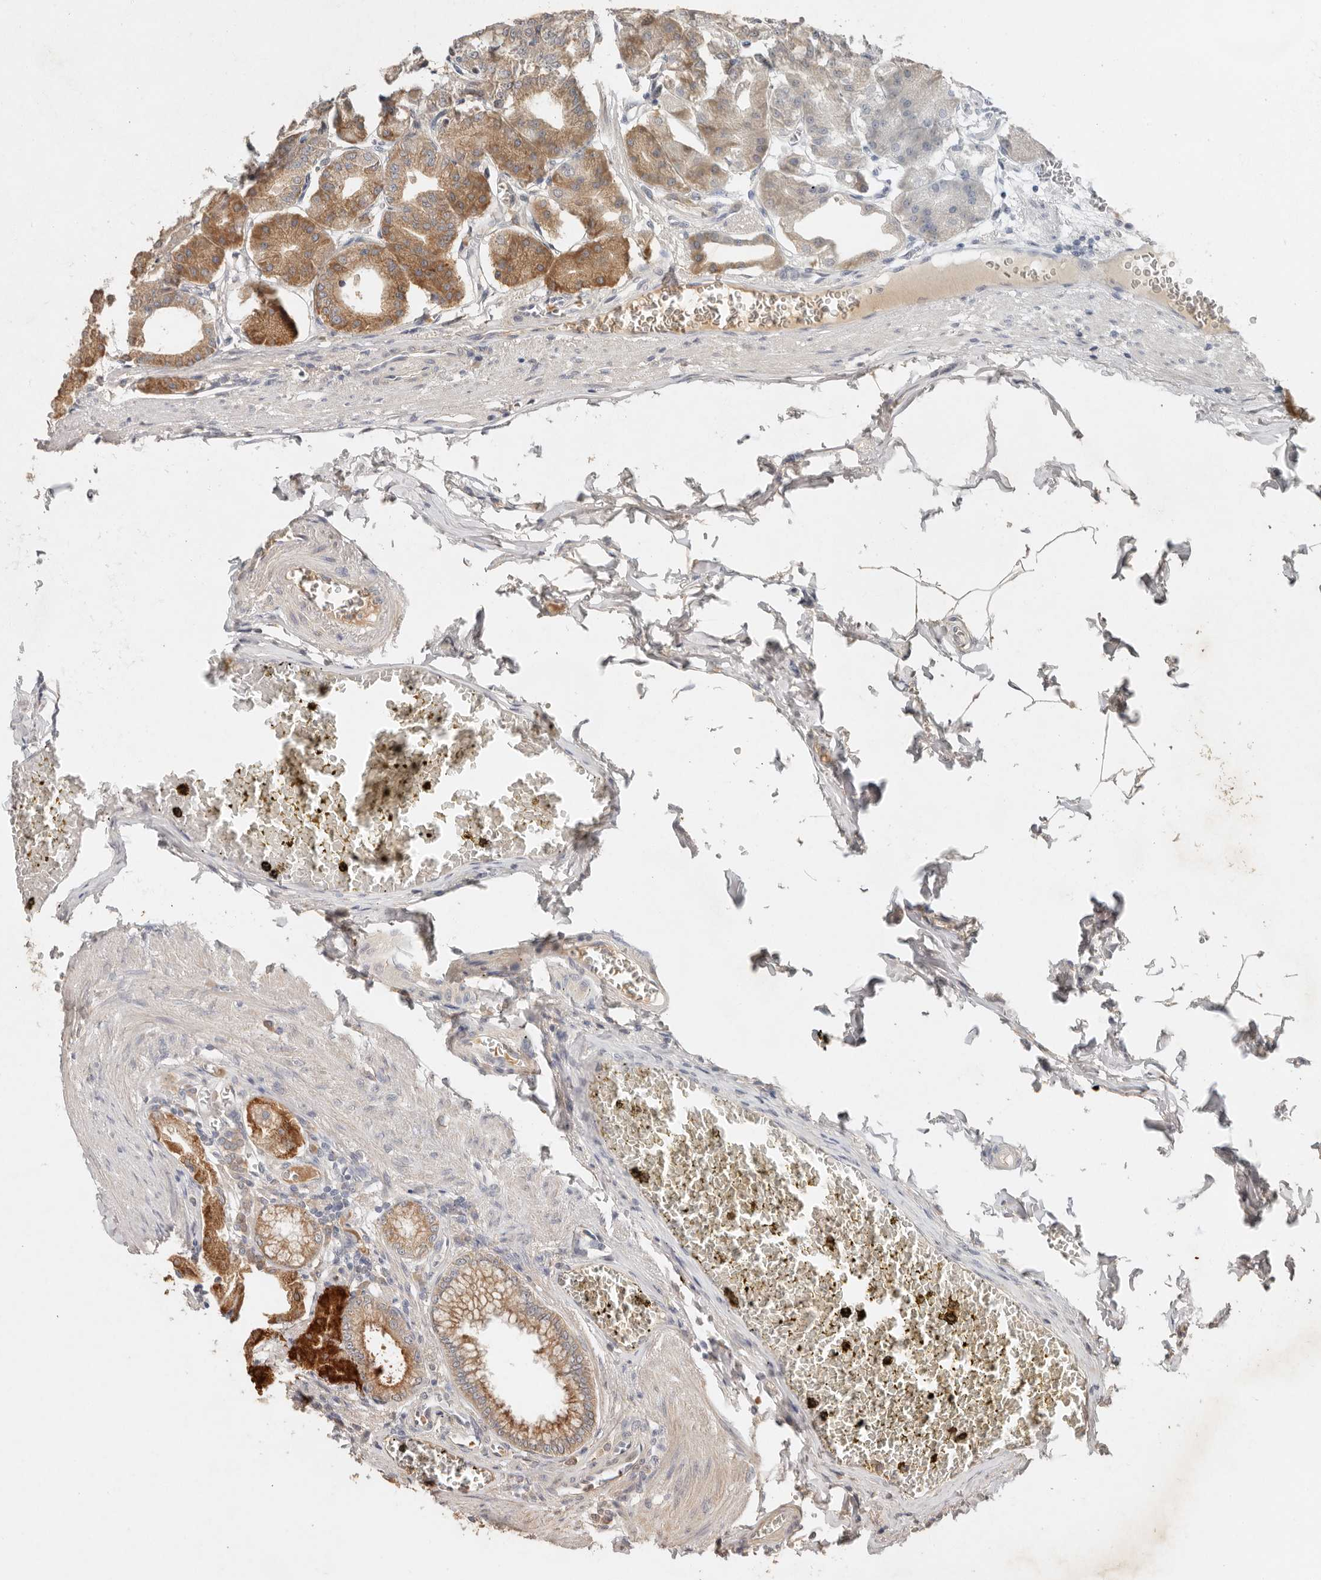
{"staining": {"intensity": "moderate", "quantity": ">75%", "location": "cytoplasmic/membranous"}, "tissue": "stomach", "cell_type": "Glandular cells", "image_type": "normal", "snomed": [{"axis": "morphology", "description": "Normal tissue, NOS"}, {"axis": "topography", "description": "Stomach, lower"}], "caption": "Immunohistochemistry (IHC) (DAB (3,3'-diaminobenzidine)) staining of unremarkable human stomach demonstrates moderate cytoplasmic/membranous protein staining in about >75% of glandular cells.", "gene": "ARHGEF10L", "patient": {"sex": "male", "age": 71}}